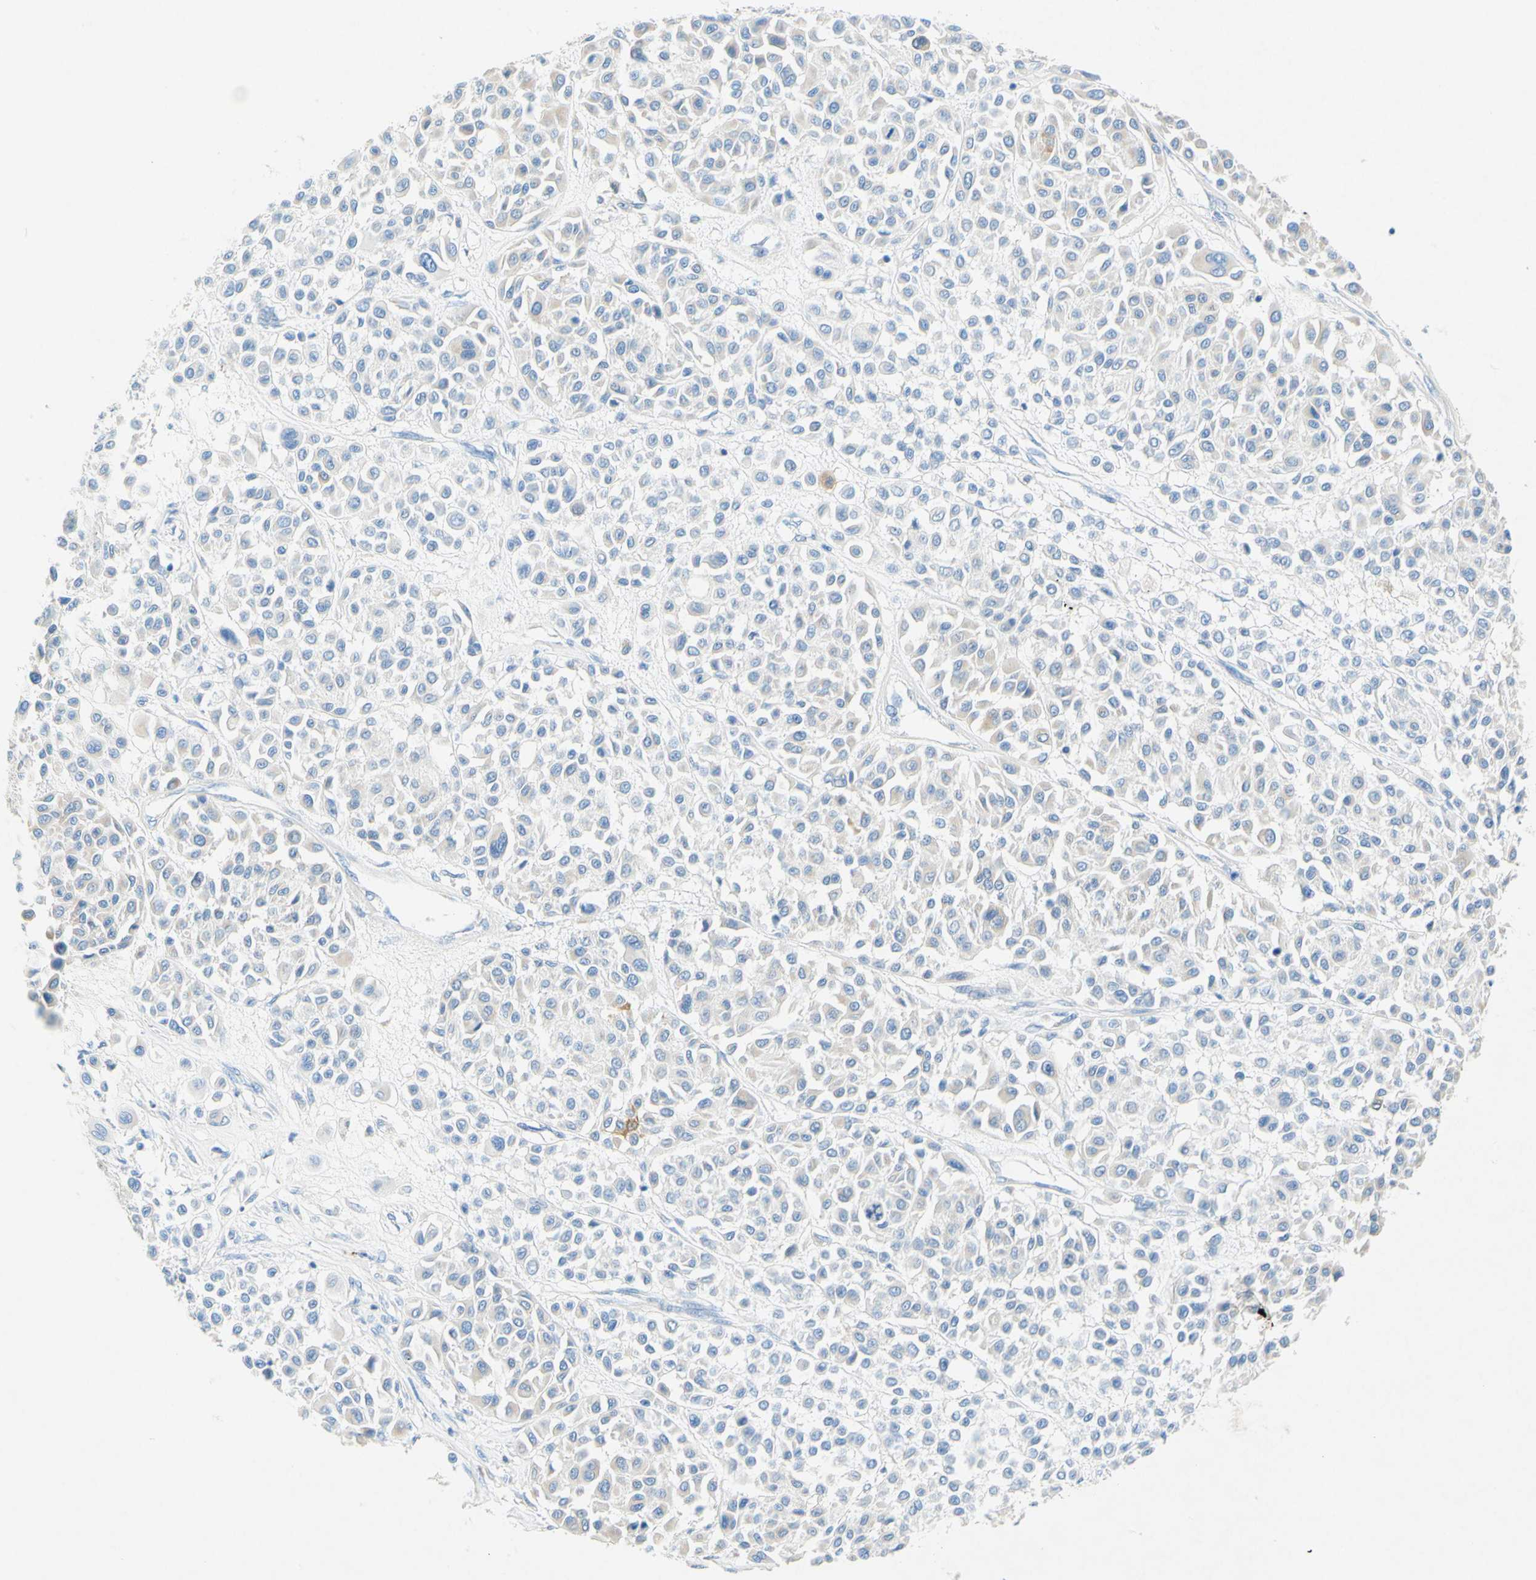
{"staining": {"intensity": "negative", "quantity": "none", "location": "none"}, "tissue": "melanoma", "cell_type": "Tumor cells", "image_type": "cancer", "snomed": [{"axis": "morphology", "description": "Malignant melanoma, Metastatic site"}, {"axis": "topography", "description": "Soft tissue"}], "caption": "IHC of human malignant melanoma (metastatic site) exhibits no positivity in tumor cells.", "gene": "SLC46A1", "patient": {"sex": "male", "age": 41}}